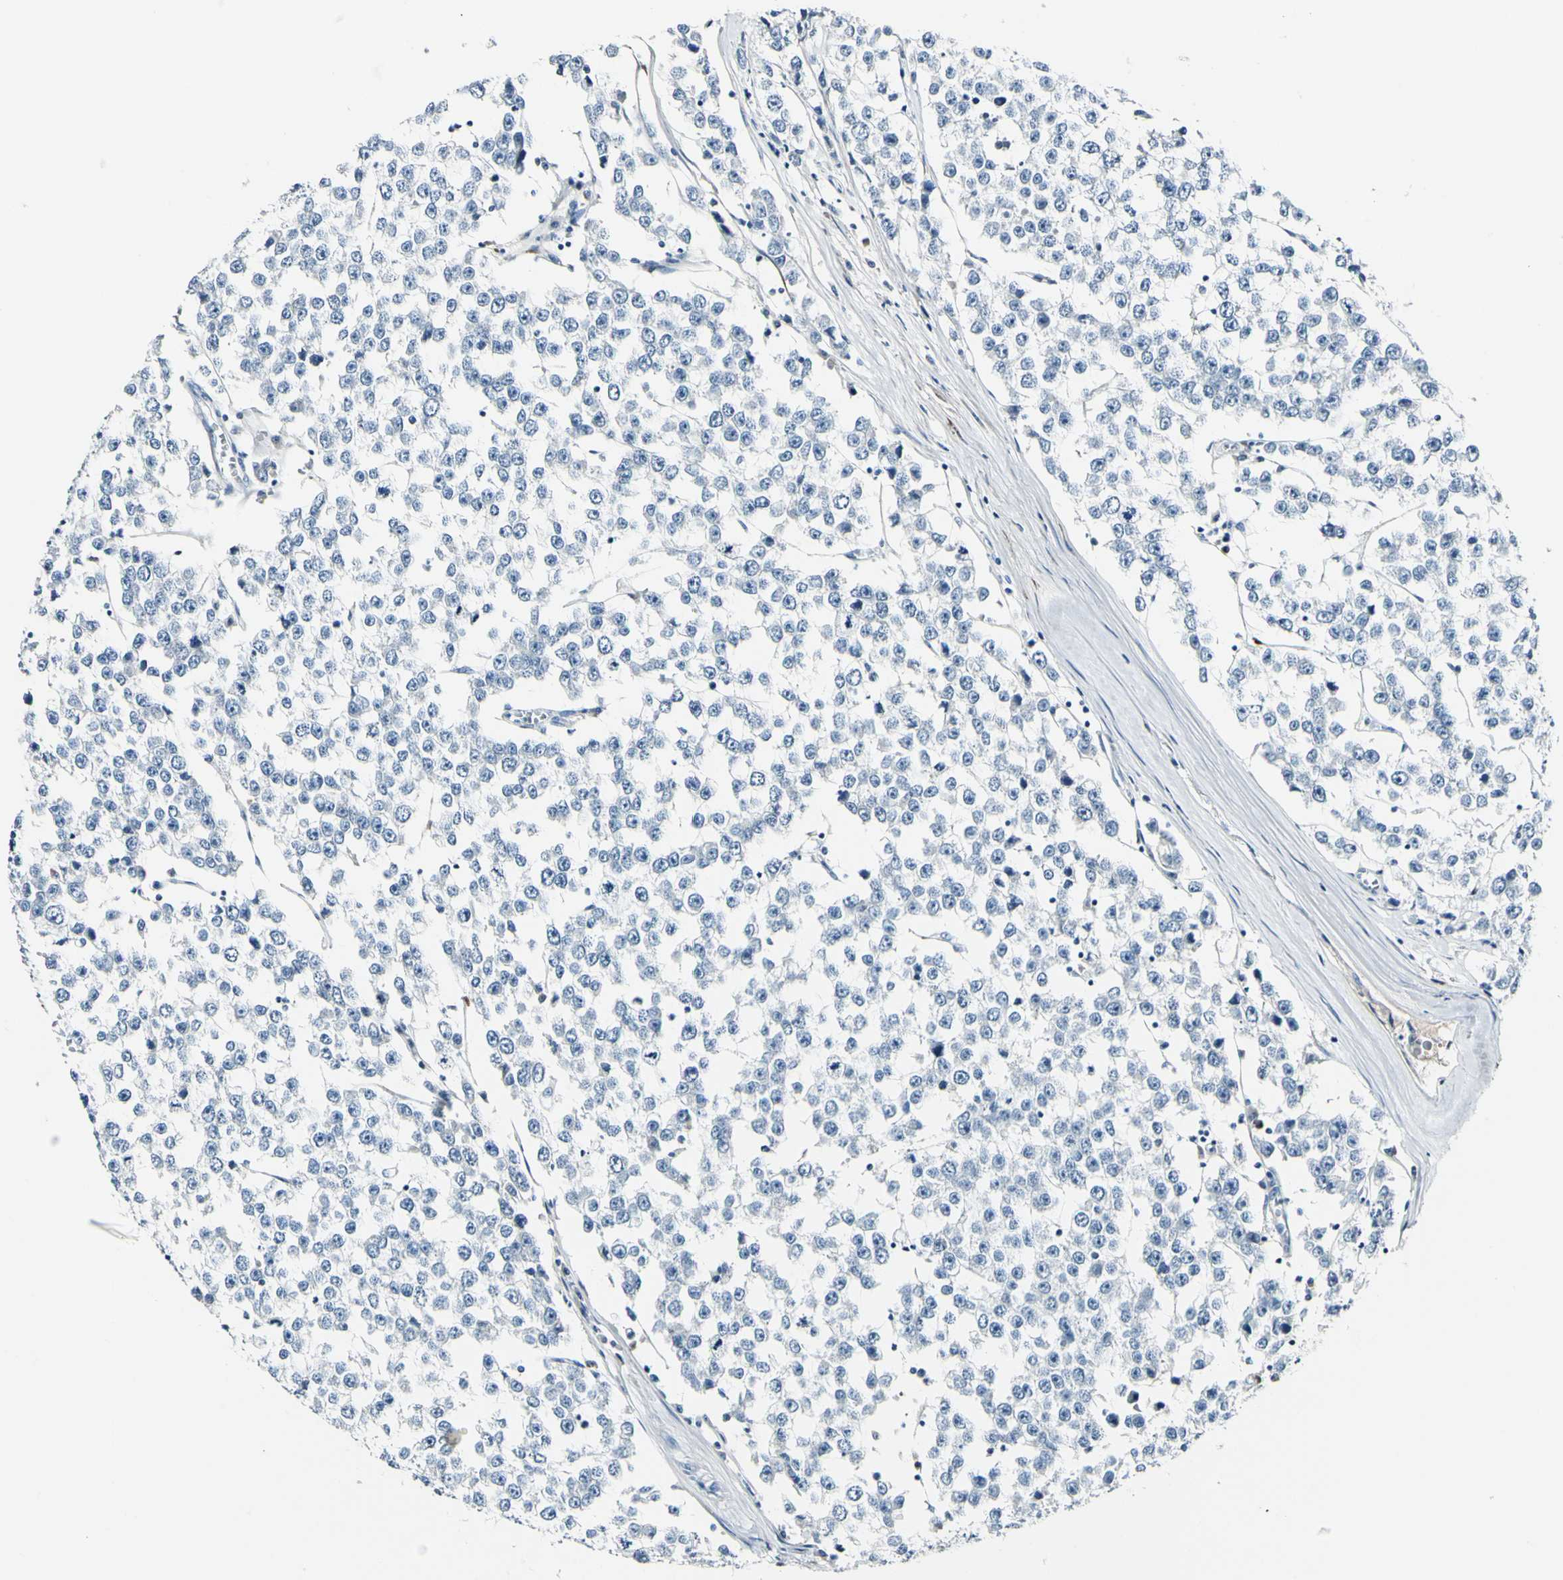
{"staining": {"intensity": "negative", "quantity": "none", "location": "none"}, "tissue": "testis cancer", "cell_type": "Tumor cells", "image_type": "cancer", "snomed": [{"axis": "morphology", "description": "Seminoma, NOS"}, {"axis": "morphology", "description": "Carcinoma, Embryonal, NOS"}, {"axis": "topography", "description": "Testis"}], "caption": "The immunohistochemistry (IHC) image has no significant staining in tumor cells of testis embryonal carcinoma tissue.", "gene": "COL6A3", "patient": {"sex": "male", "age": 52}}